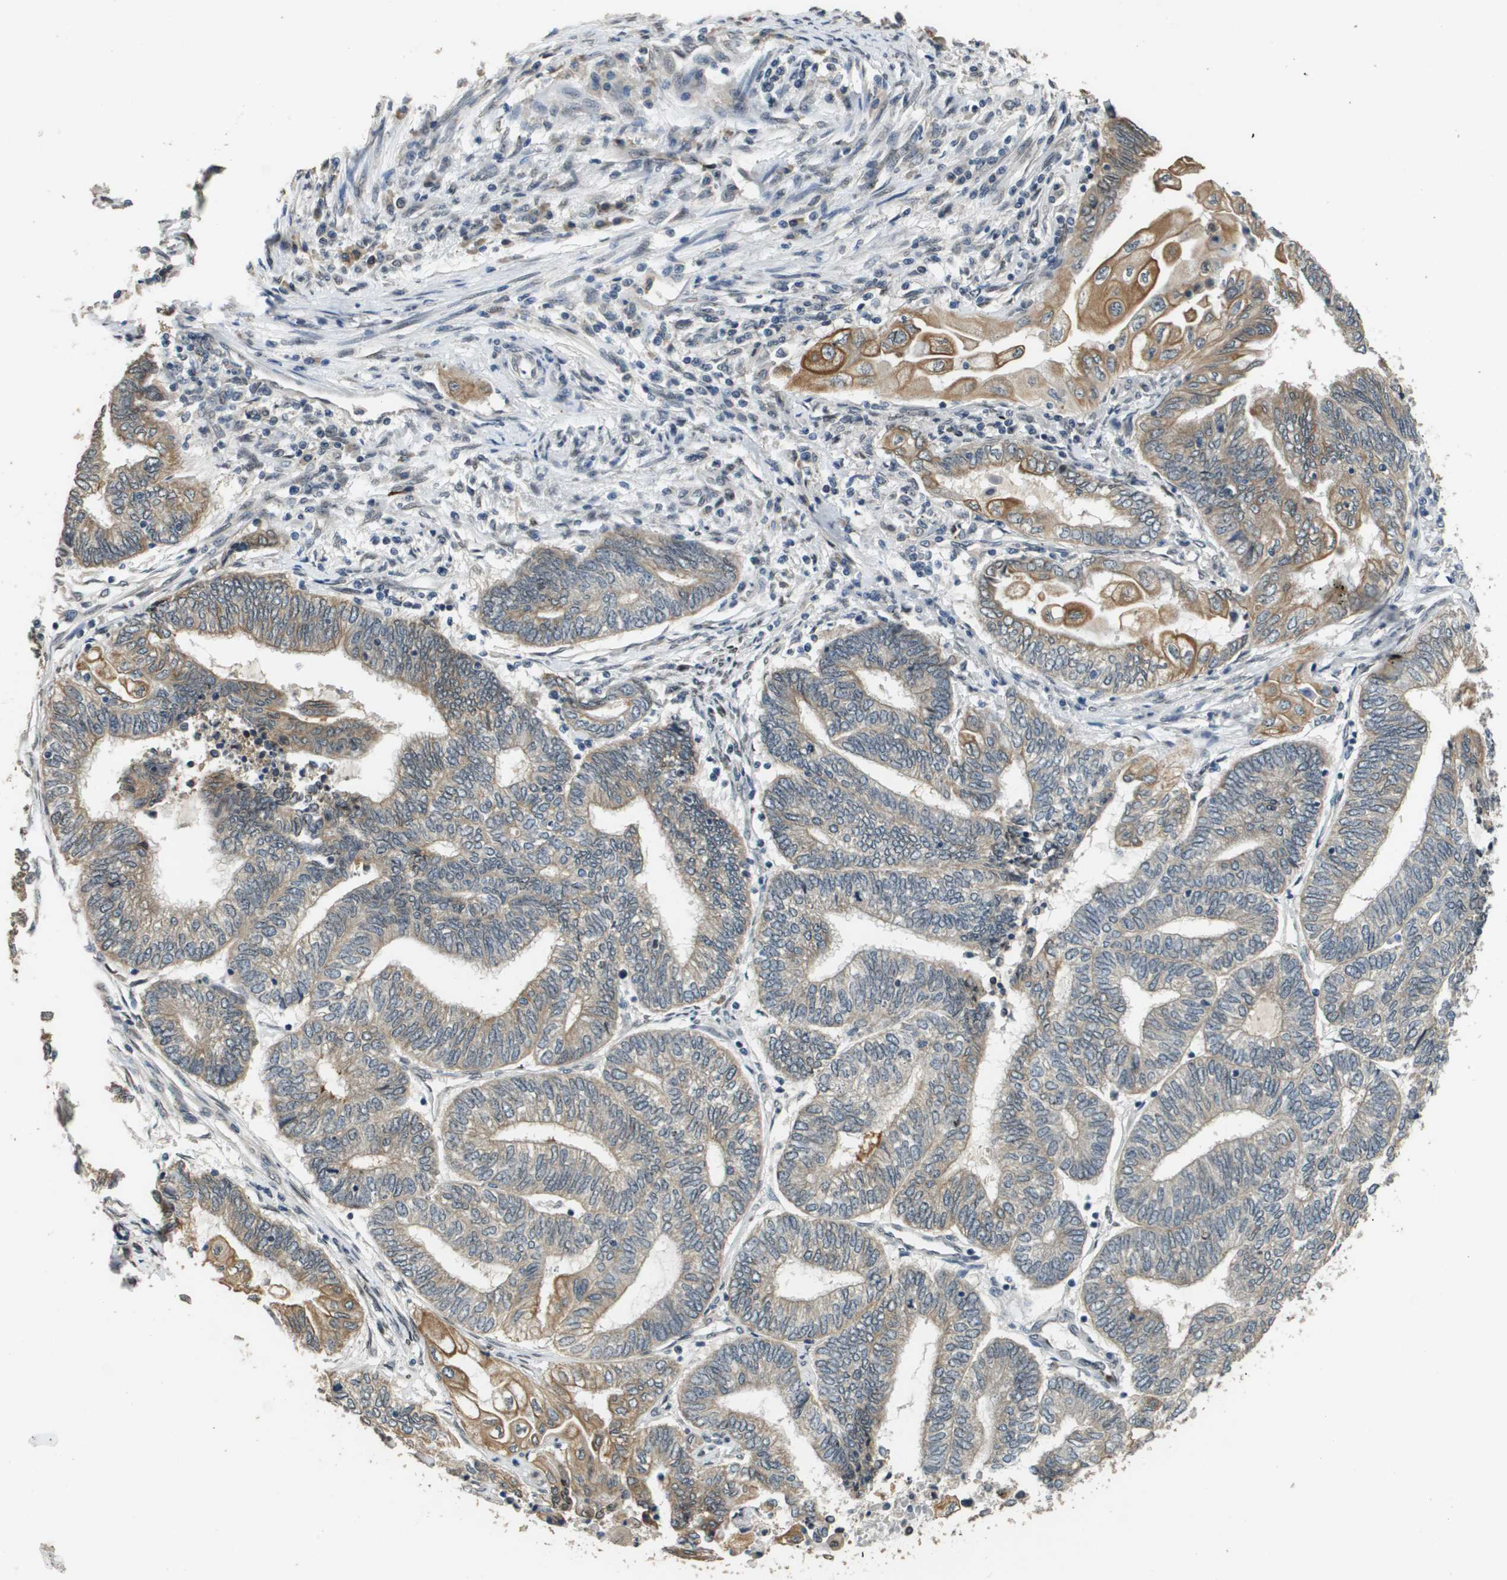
{"staining": {"intensity": "moderate", "quantity": "25%-75%", "location": "cytoplasmic/membranous"}, "tissue": "endometrial cancer", "cell_type": "Tumor cells", "image_type": "cancer", "snomed": [{"axis": "morphology", "description": "Adenocarcinoma, NOS"}, {"axis": "topography", "description": "Uterus"}, {"axis": "topography", "description": "Endometrium"}], "caption": "Tumor cells show medium levels of moderate cytoplasmic/membranous staining in approximately 25%-75% of cells in endometrial cancer (adenocarcinoma). Using DAB (3,3'-diaminobenzidine) (brown) and hematoxylin (blue) stains, captured at high magnification using brightfield microscopy.", "gene": "FANCC", "patient": {"sex": "female", "age": 70}}